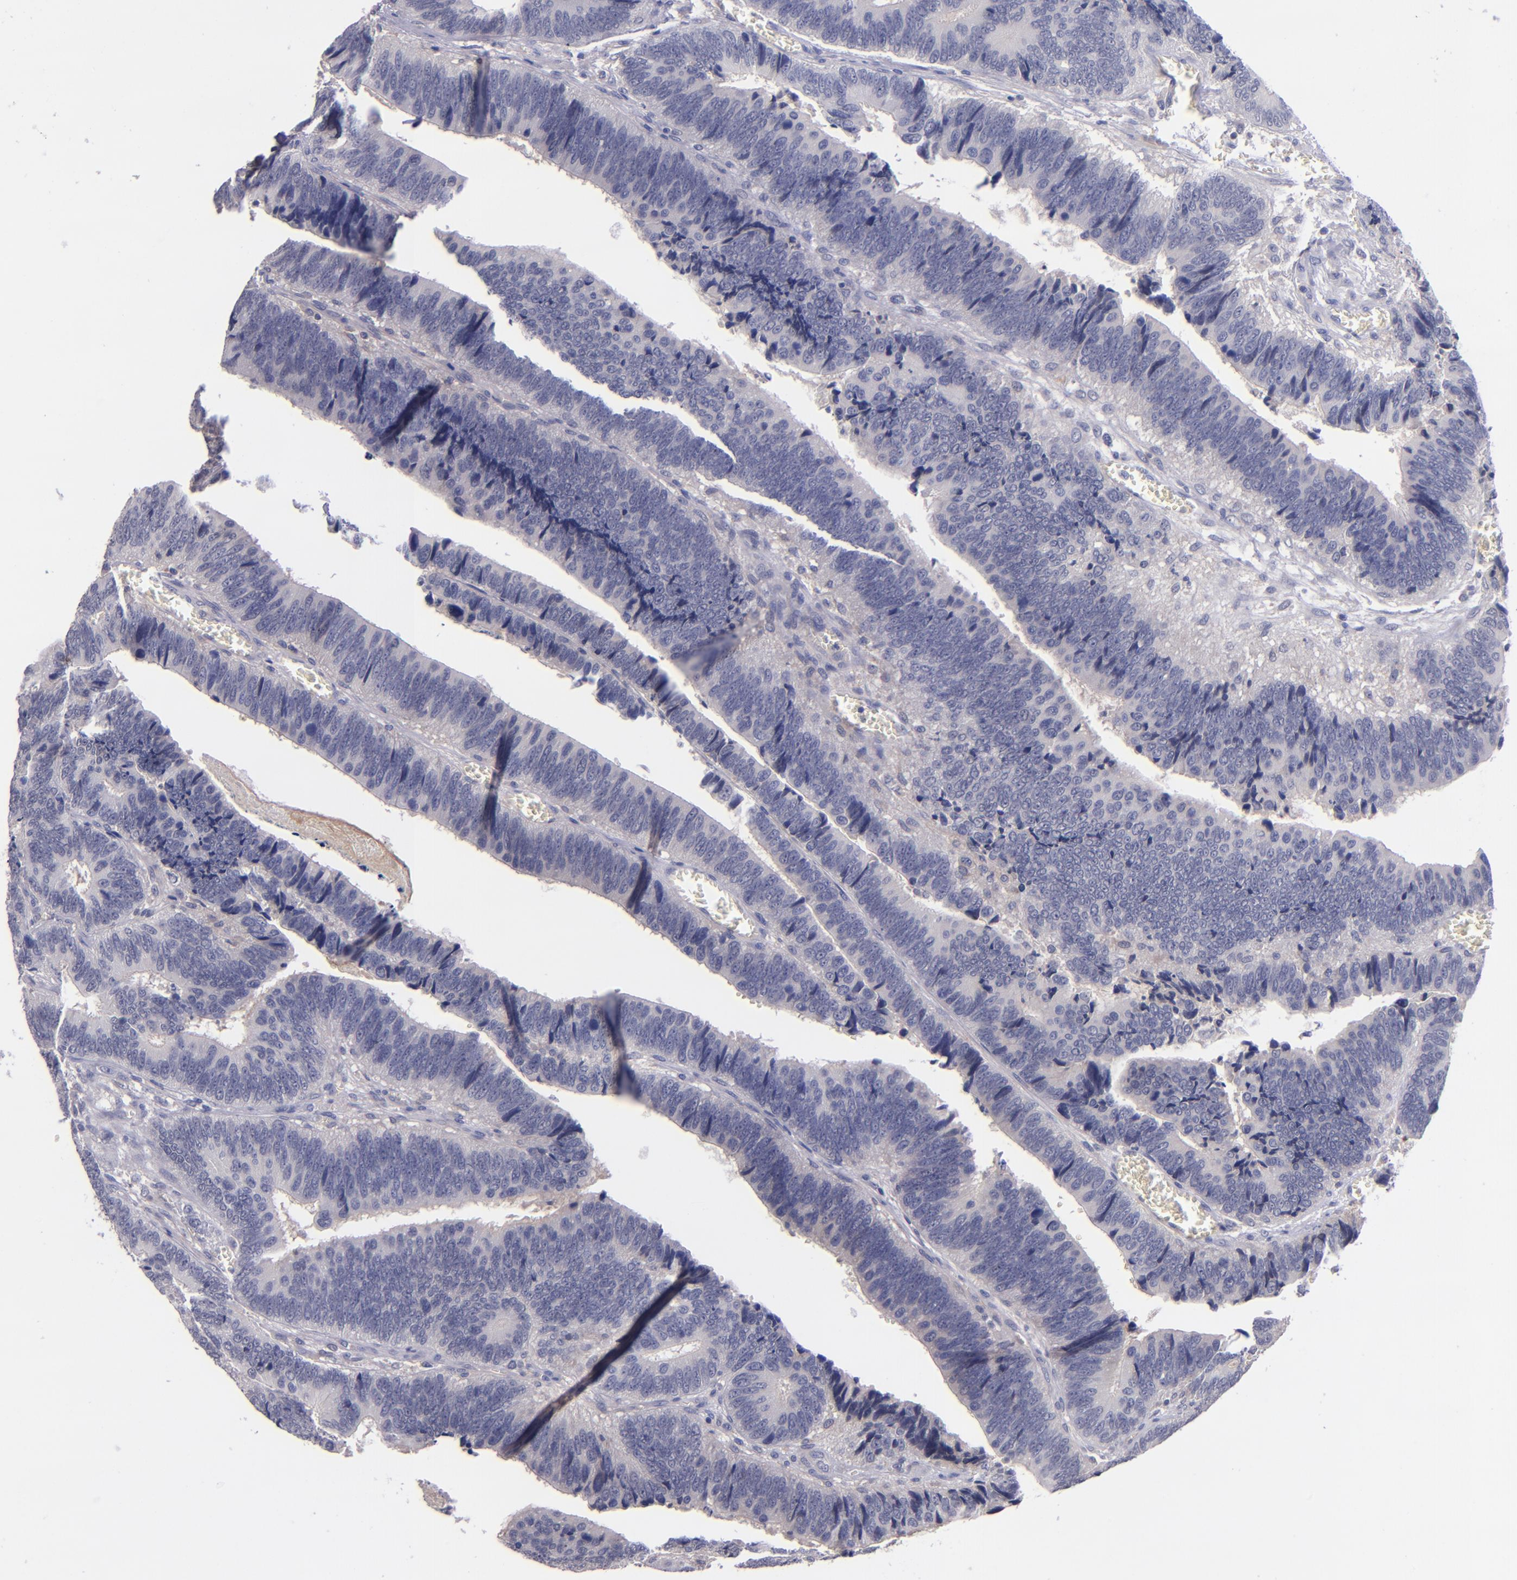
{"staining": {"intensity": "weak", "quantity": ">75%", "location": "cytoplasmic/membranous"}, "tissue": "colorectal cancer", "cell_type": "Tumor cells", "image_type": "cancer", "snomed": [{"axis": "morphology", "description": "Adenocarcinoma, NOS"}, {"axis": "topography", "description": "Colon"}], "caption": "Immunohistochemical staining of human adenocarcinoma (colorectal) shows low levels of weak cytoplasmic/membranous positivity in approximately >75% of tumor cells.", "gene": "RBP4", "patient": {"sex": "male", "age": 72}}